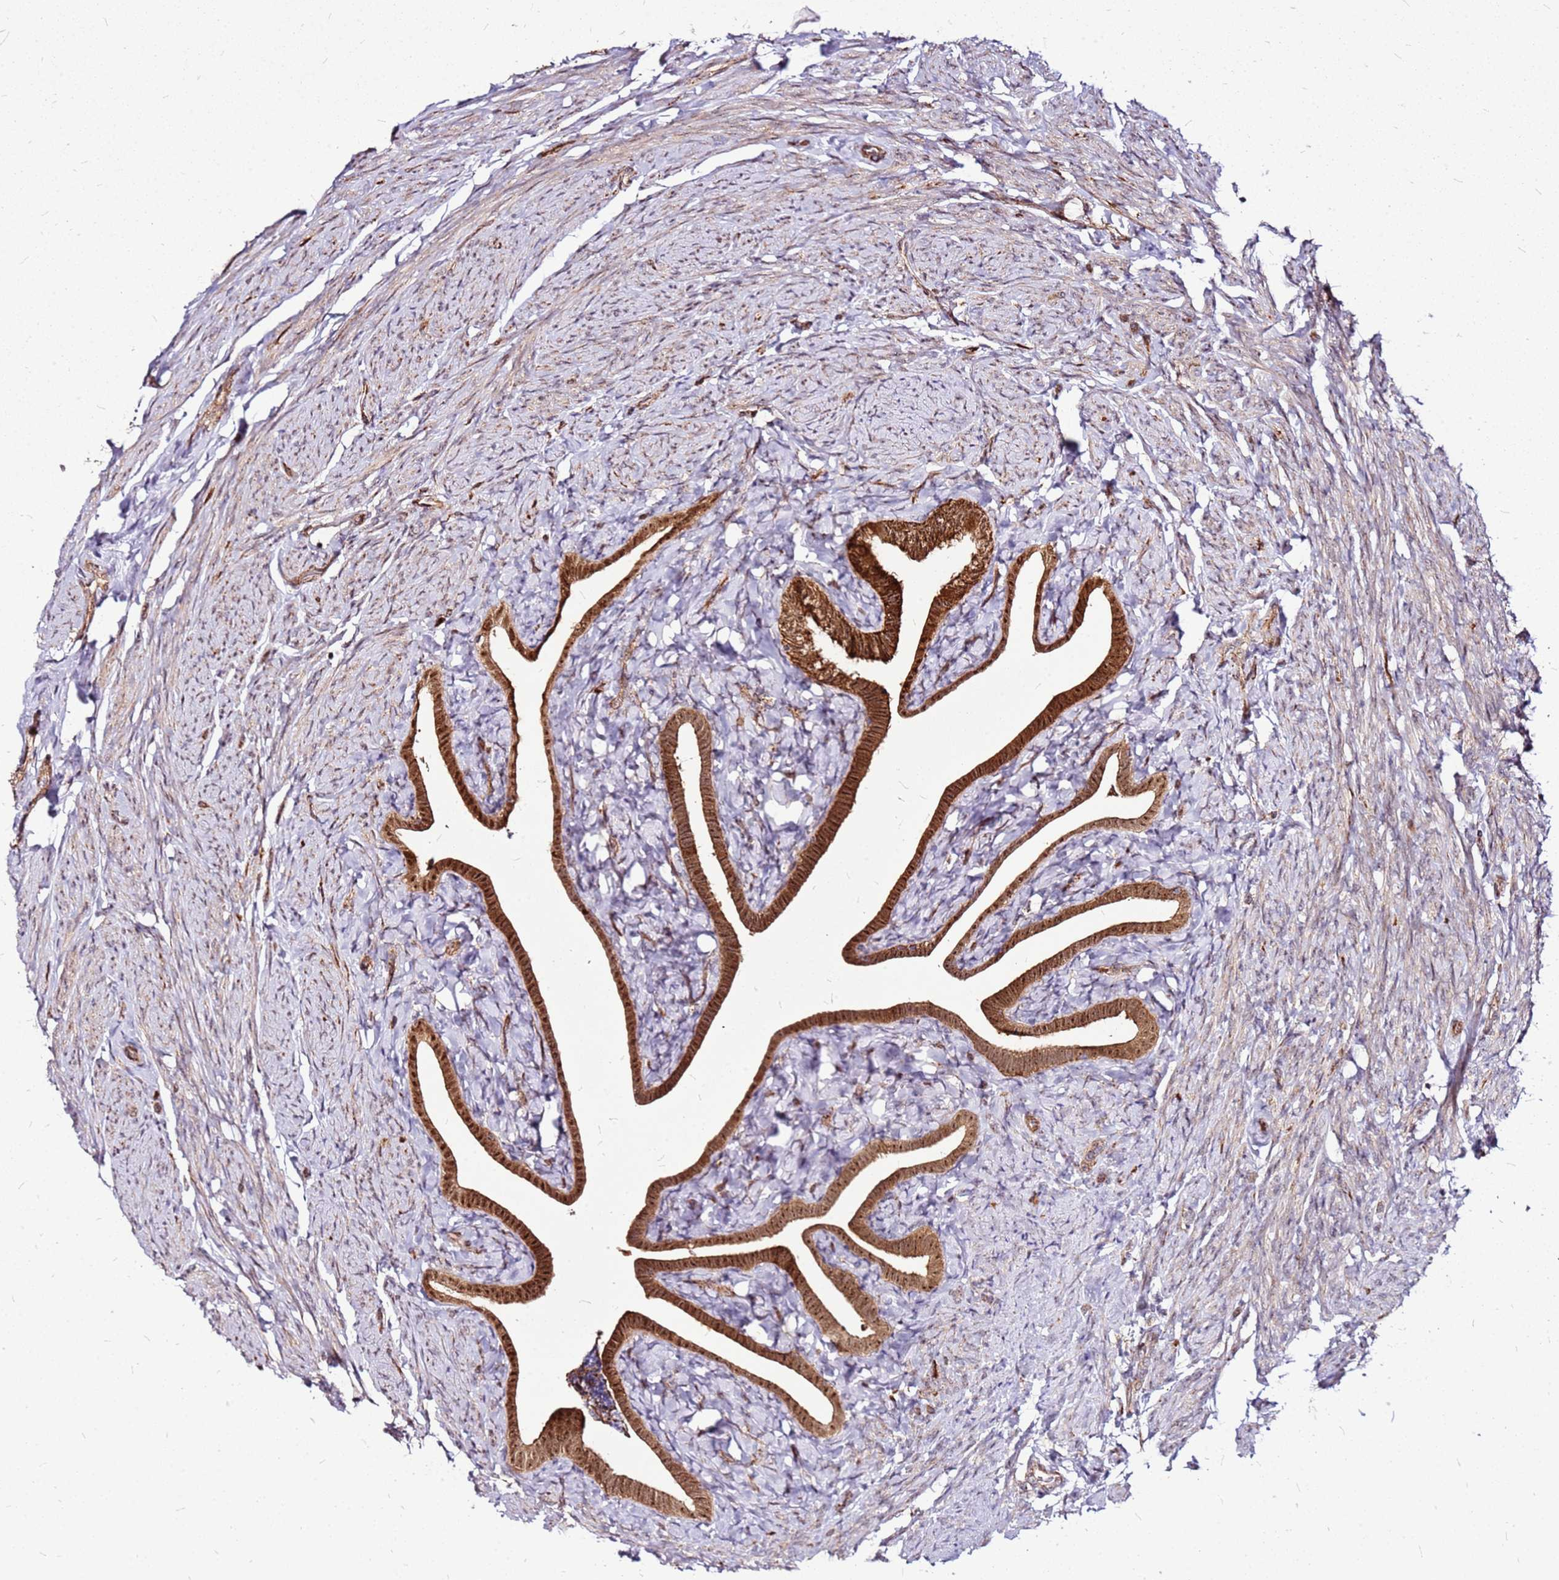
{"staining": {"intensity": "strong", "quantity": ">75%", "location": "cytoplasmic/membranous,nuclear"}, "tissue": "fallopian tube", "cell_type": "Glandular cells", "image_type": "normal", "snomed": [{"axis": "morphology", "description": "Normal tissue, NOS"}, {"axis": "topography", "description": "Fallopian tube"}], "caption": "This image displays unremarkable fallopian tube stained with IHC to label a protein in brown. The cytoplasmic/membranous,nuclear of glandular cells show strong positivity for the protein. Nuclei are counter-stained blue.", "gene": "OR51T1", "patient": {"sex": "female", "age": 69}}